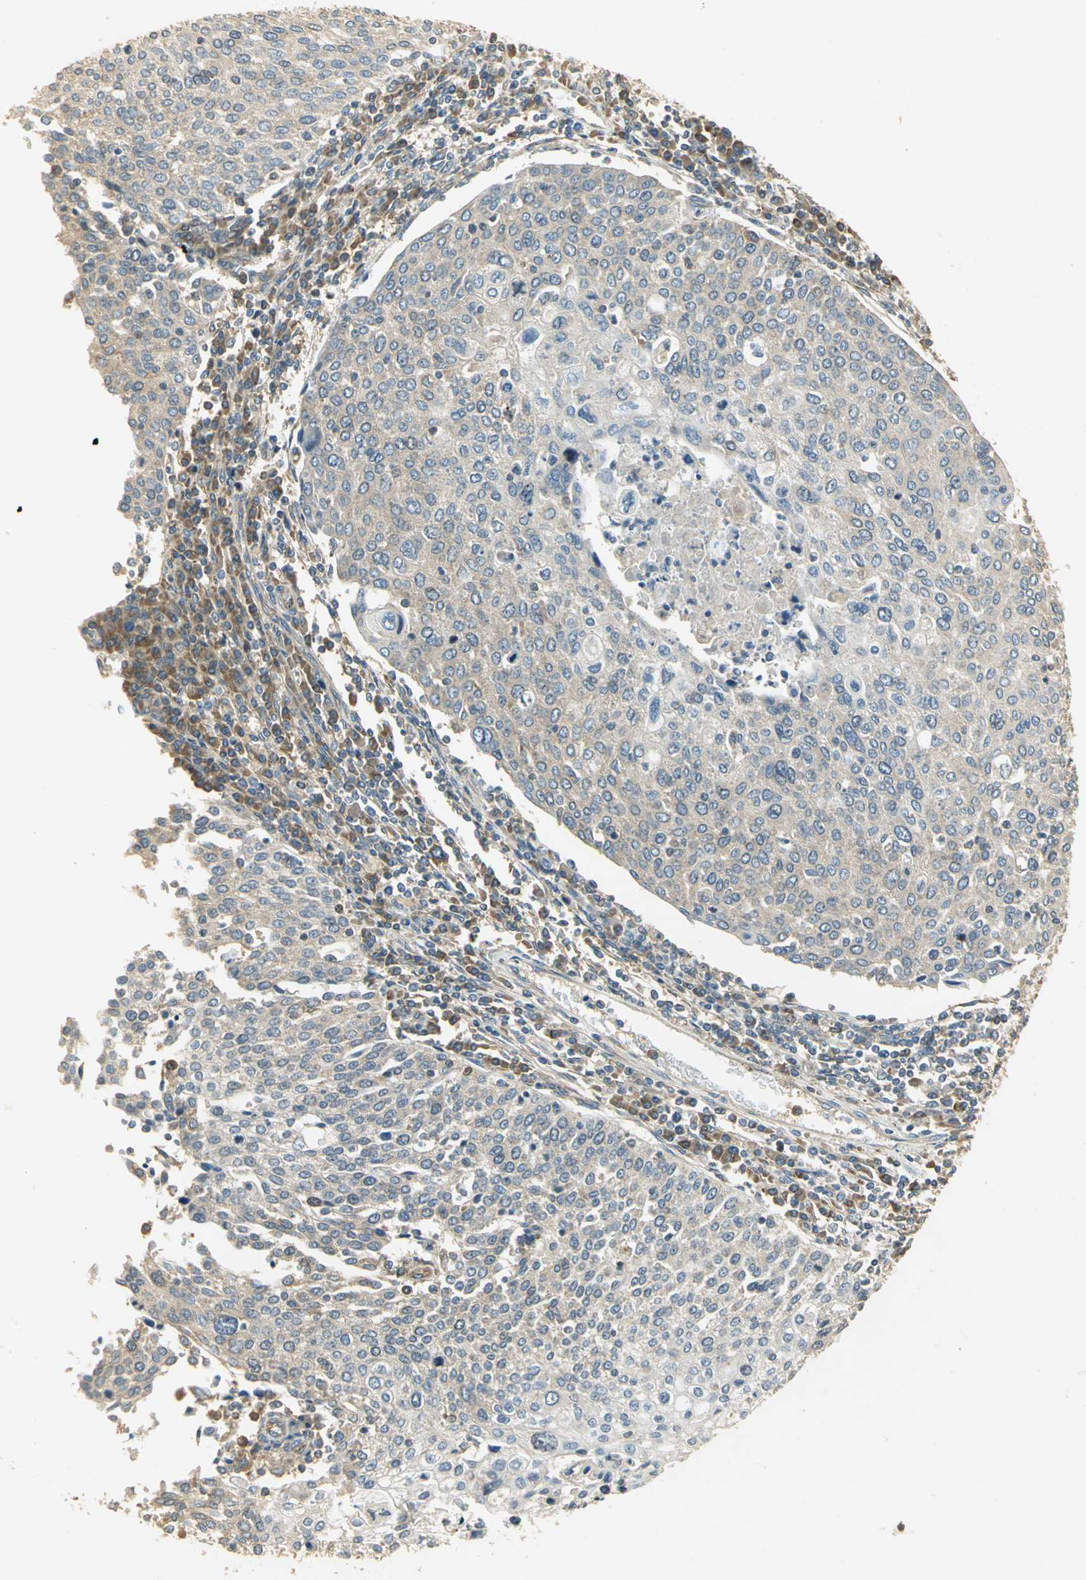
{"staining": {"intensity": "moderate", "quantity": ">75%", "location": "cytoplasmic/membranous"}, "tissue": "cervical cancer", "cell_type": "Tumor cells", "image_type": "cancer", "snomed": [{"axis": "morphology", "description": "Squamous cell carcinoma, NOS"}, {"axis": "topography", "description": "Cervix"}], "caption": "Cervical cancer (squamous cell carcinoma) tissue reveals moderate cytoplasmic/membranous staining in approximately >75% of tumor cells, visualized by immunohistochemistry.", "gene": "RARS1", "patient": {"sex": "female", "age": 40}}